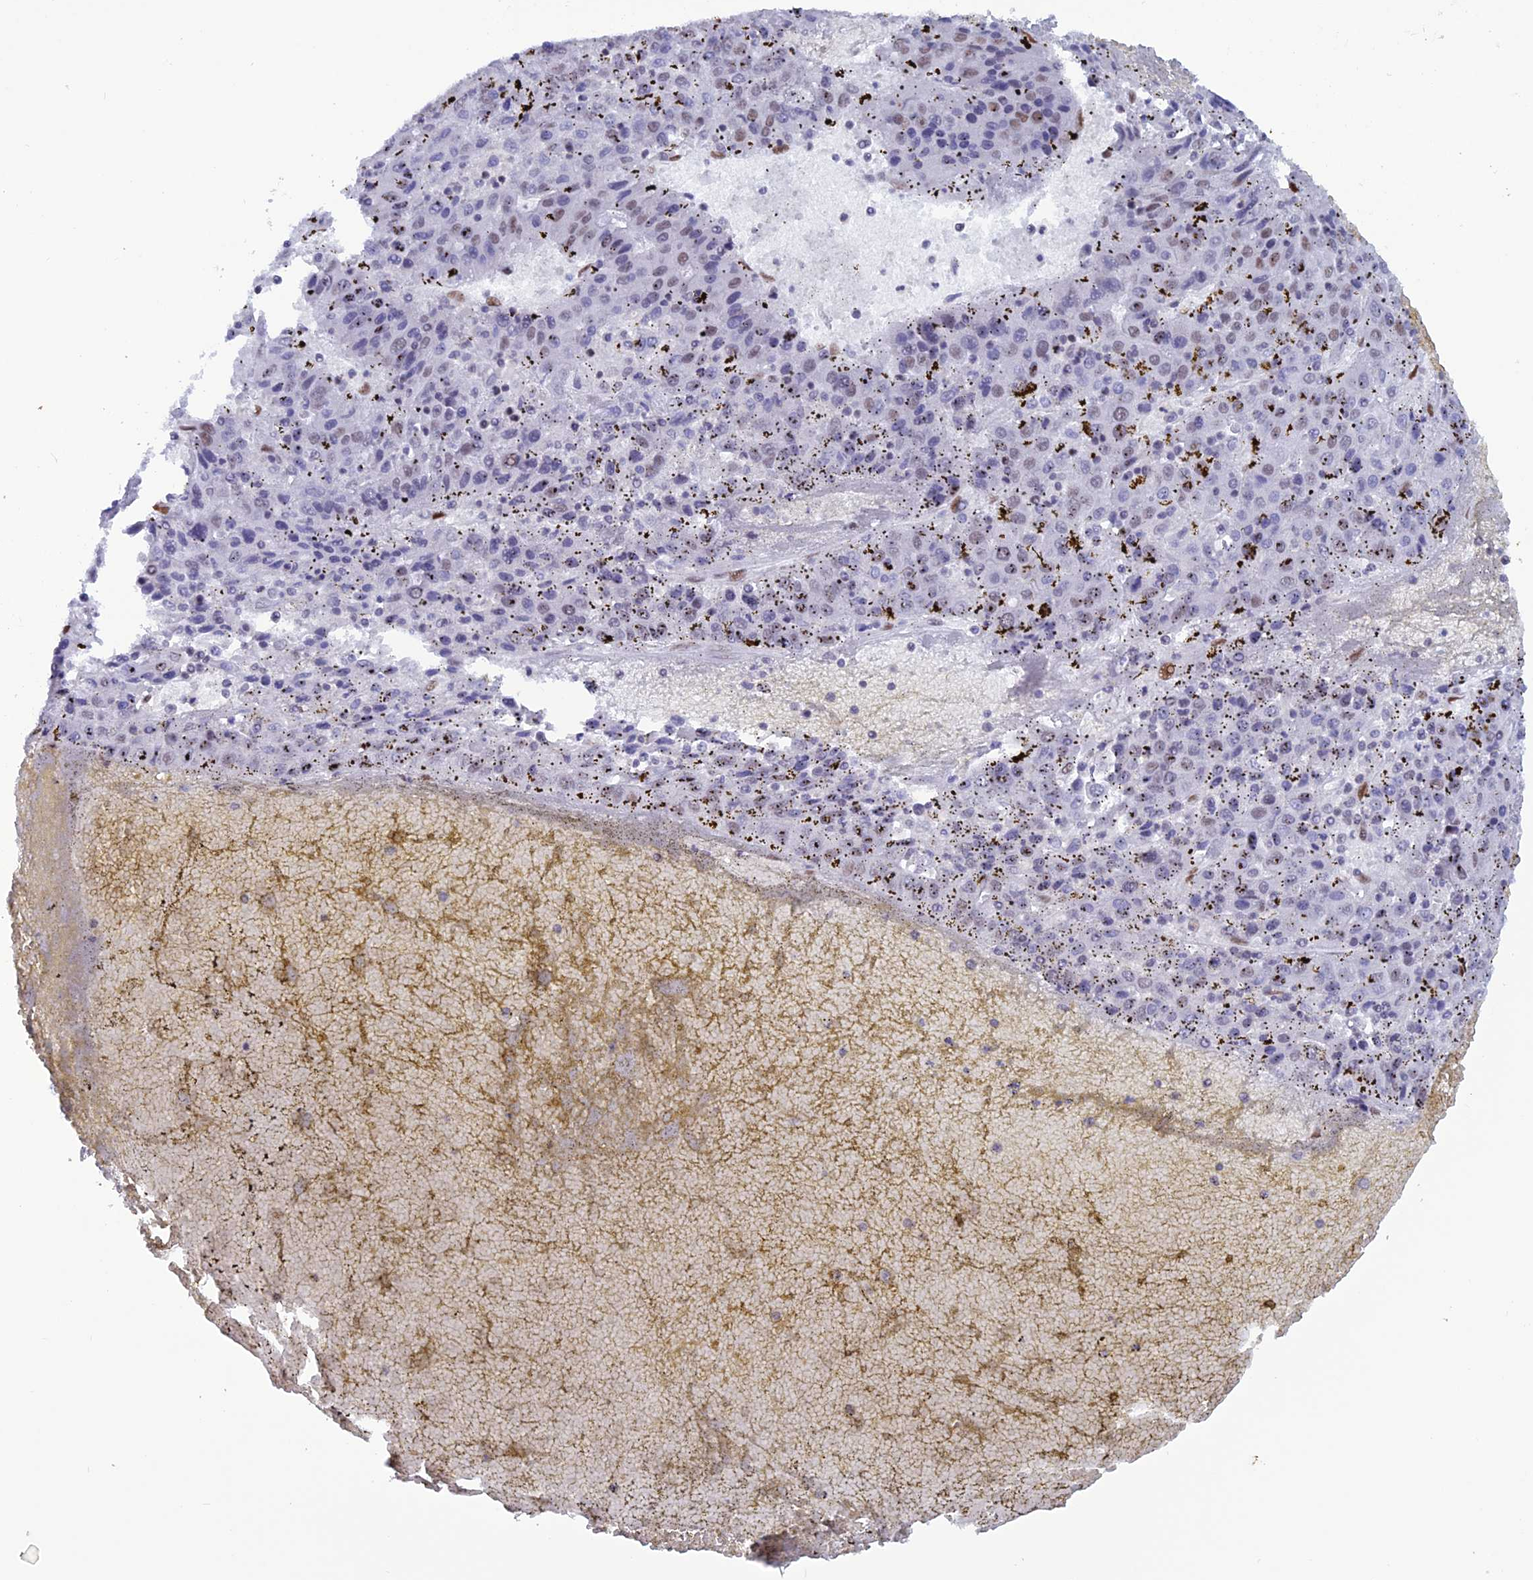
{"staining": {"intensity": "weak", "quantity": "<25%", "location": "nuclear"}, "tissue": "liver cancer", "cell_type": "Tumor cells", "image_type": "cancer", "snomed": [{"axis": "morphology", "description": "Carcinoma, Hepatocellular, NOS"}, {"axis": "topography", "description": "Liver"}], "caption": "An image of liver cancer stained for a protein displays no brown staining in tumor cells.", "gene": "NOL4L", "patient": {"sex": "female", "age": 53}}